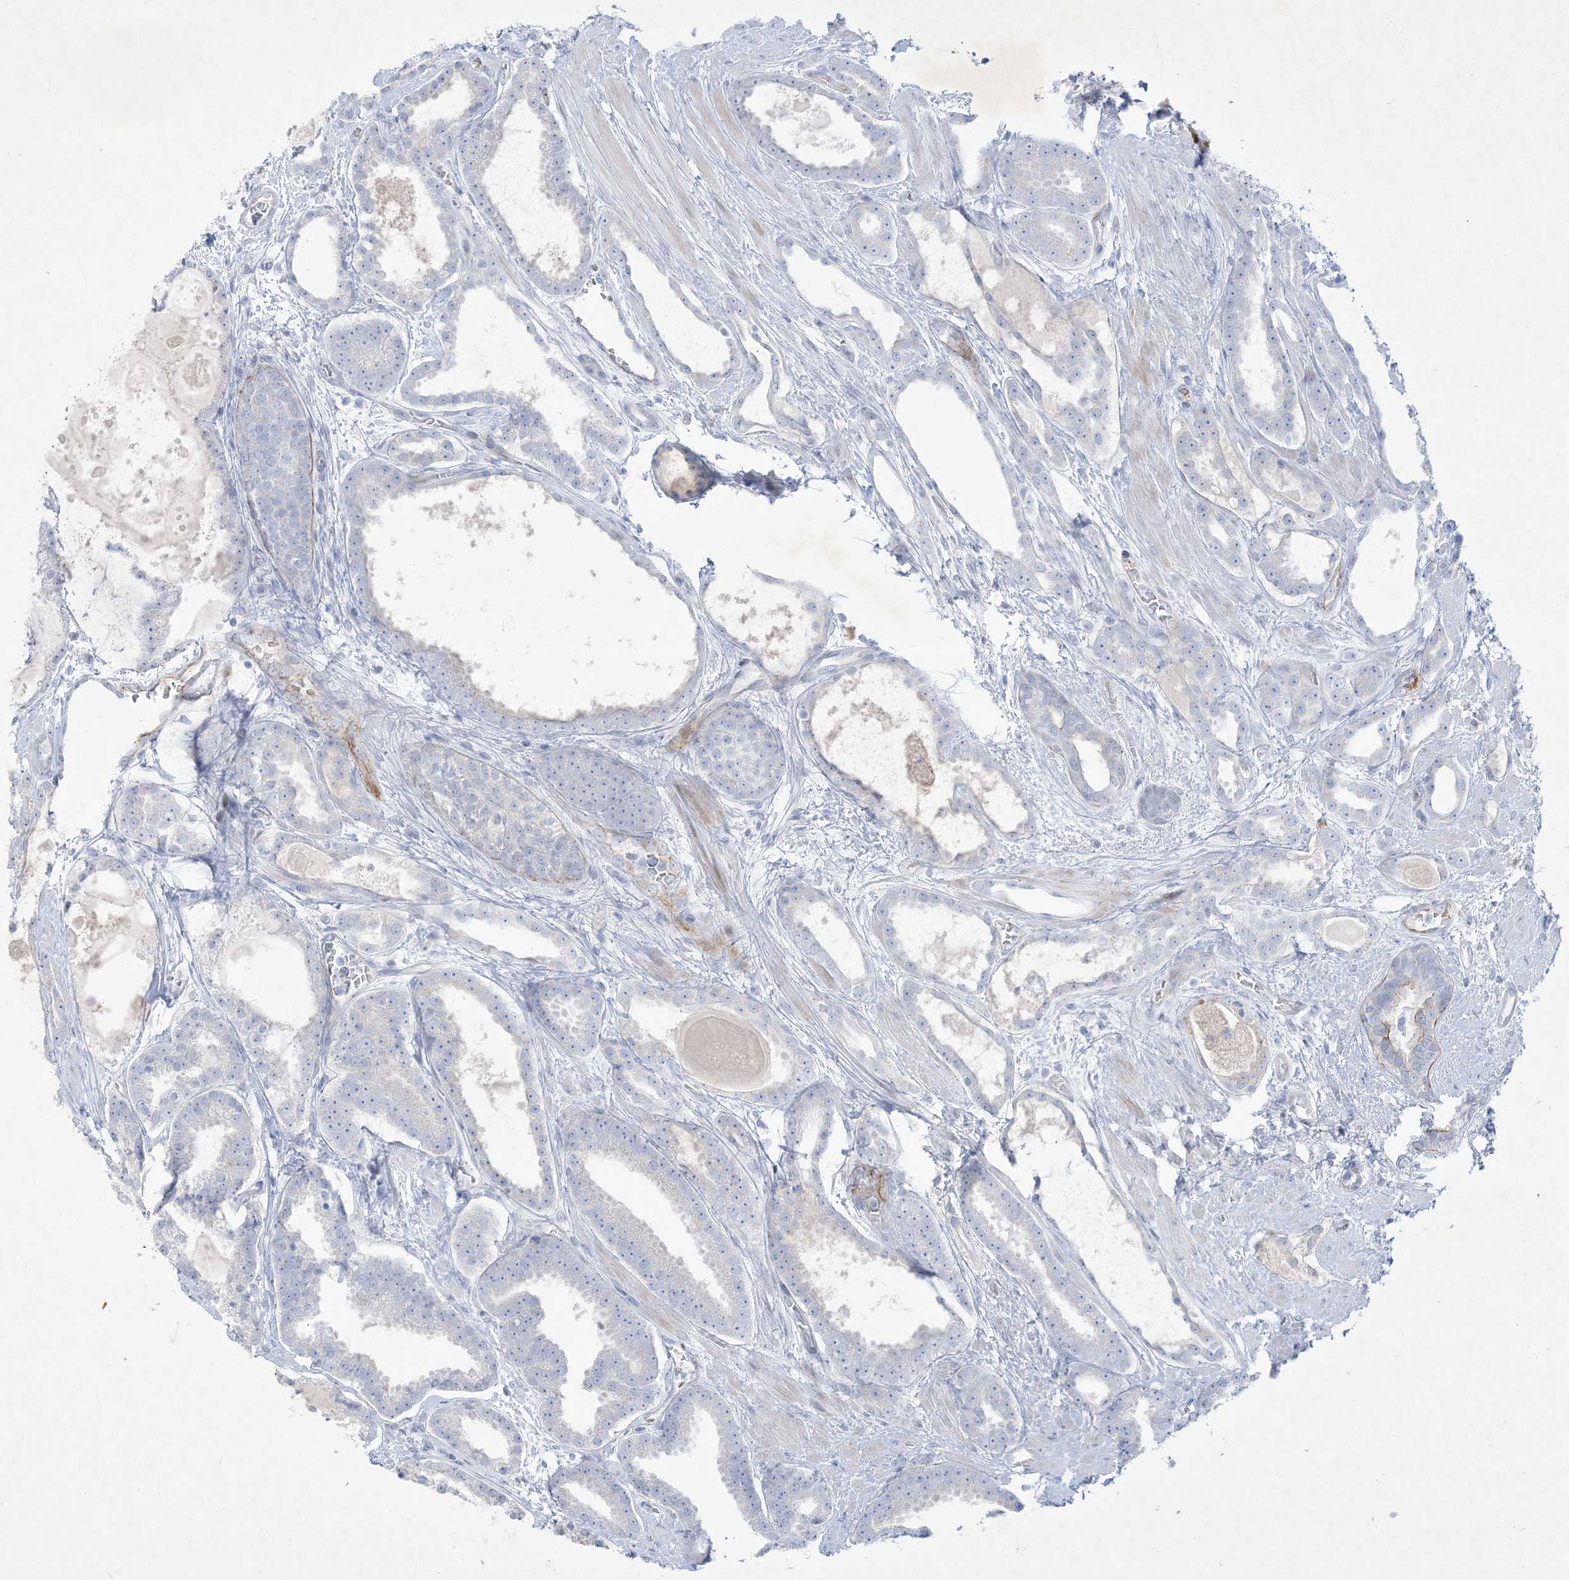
{"staining": {"intensity": "negative", "quantity": "none", "location": "none"}, "tissue": "prostate cancer", "cell_type": "Tumor cells", "image_type": "cancer", "snomed": [{"axis": "morphology", "description": "Adenocarcinoma, High grade"}, {"axis": "topography", "description": "Prostate"}], "caption": "Photomicrograph shows no protein positivity in tumor cells of prostate cancer (adenocarcinoma (high-grade)) tissue.", "gene": "B3GNT7", "patient": {"sex": "male", "age": 60}}